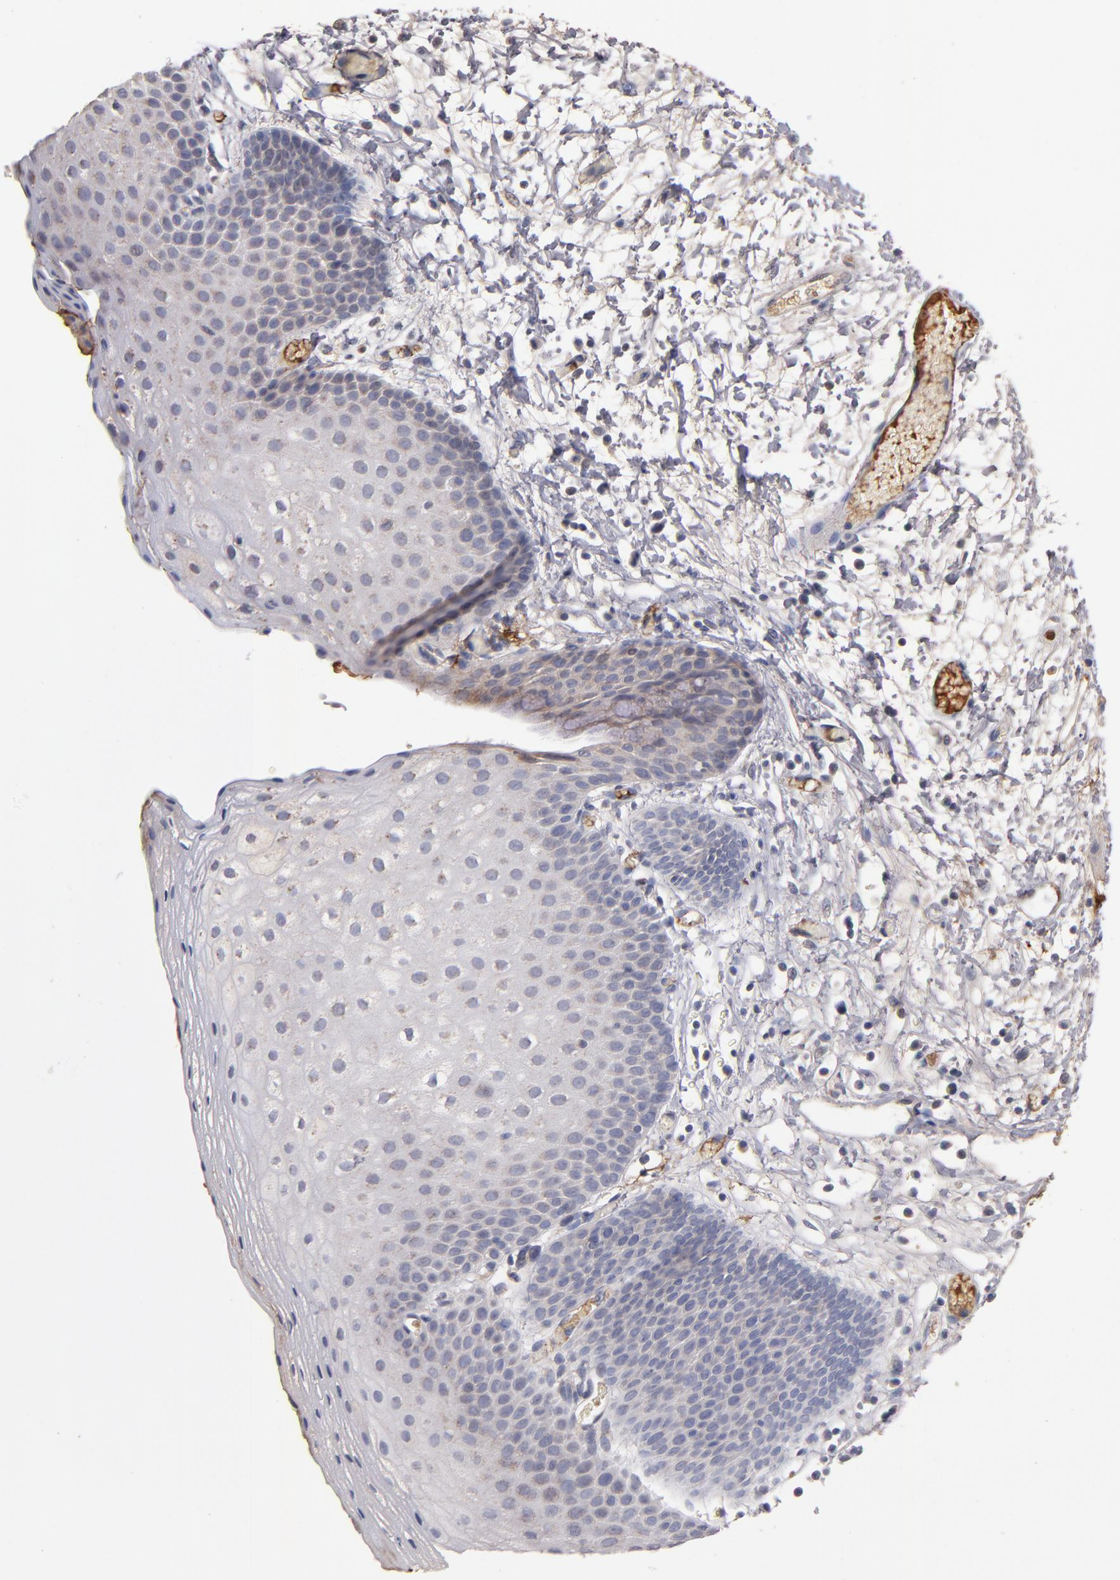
{"staining": {"intensity": "weak", "quantity": "<25%", "location": "cytoplasmic/membranous"}, "tissue": "skin", "cell_type": "Epidermal cells", "image_type": "normal", "snomed": [{"axis": "morphology", "description": "Normal tissue, NOS"}, {"axis": "morphology", "description": "Hemorrhoids"}, {"axis": "morphology", "description": "Inflammation, NOS"}, {"axis": "topography", "description": "Anal"}], "caption": "Immunohistochemistry (IHC) image of unremarkable human skin stained for a protein (brown), which reveals no expression in epidermal cells. The staining is performed using DAB (3,3'-diaminobenzidine) brown chromogen with nuclei counter-stained in using hematoxylin.", "gene": "DACT1", "patient": {"sex": "male", "age": 60}}